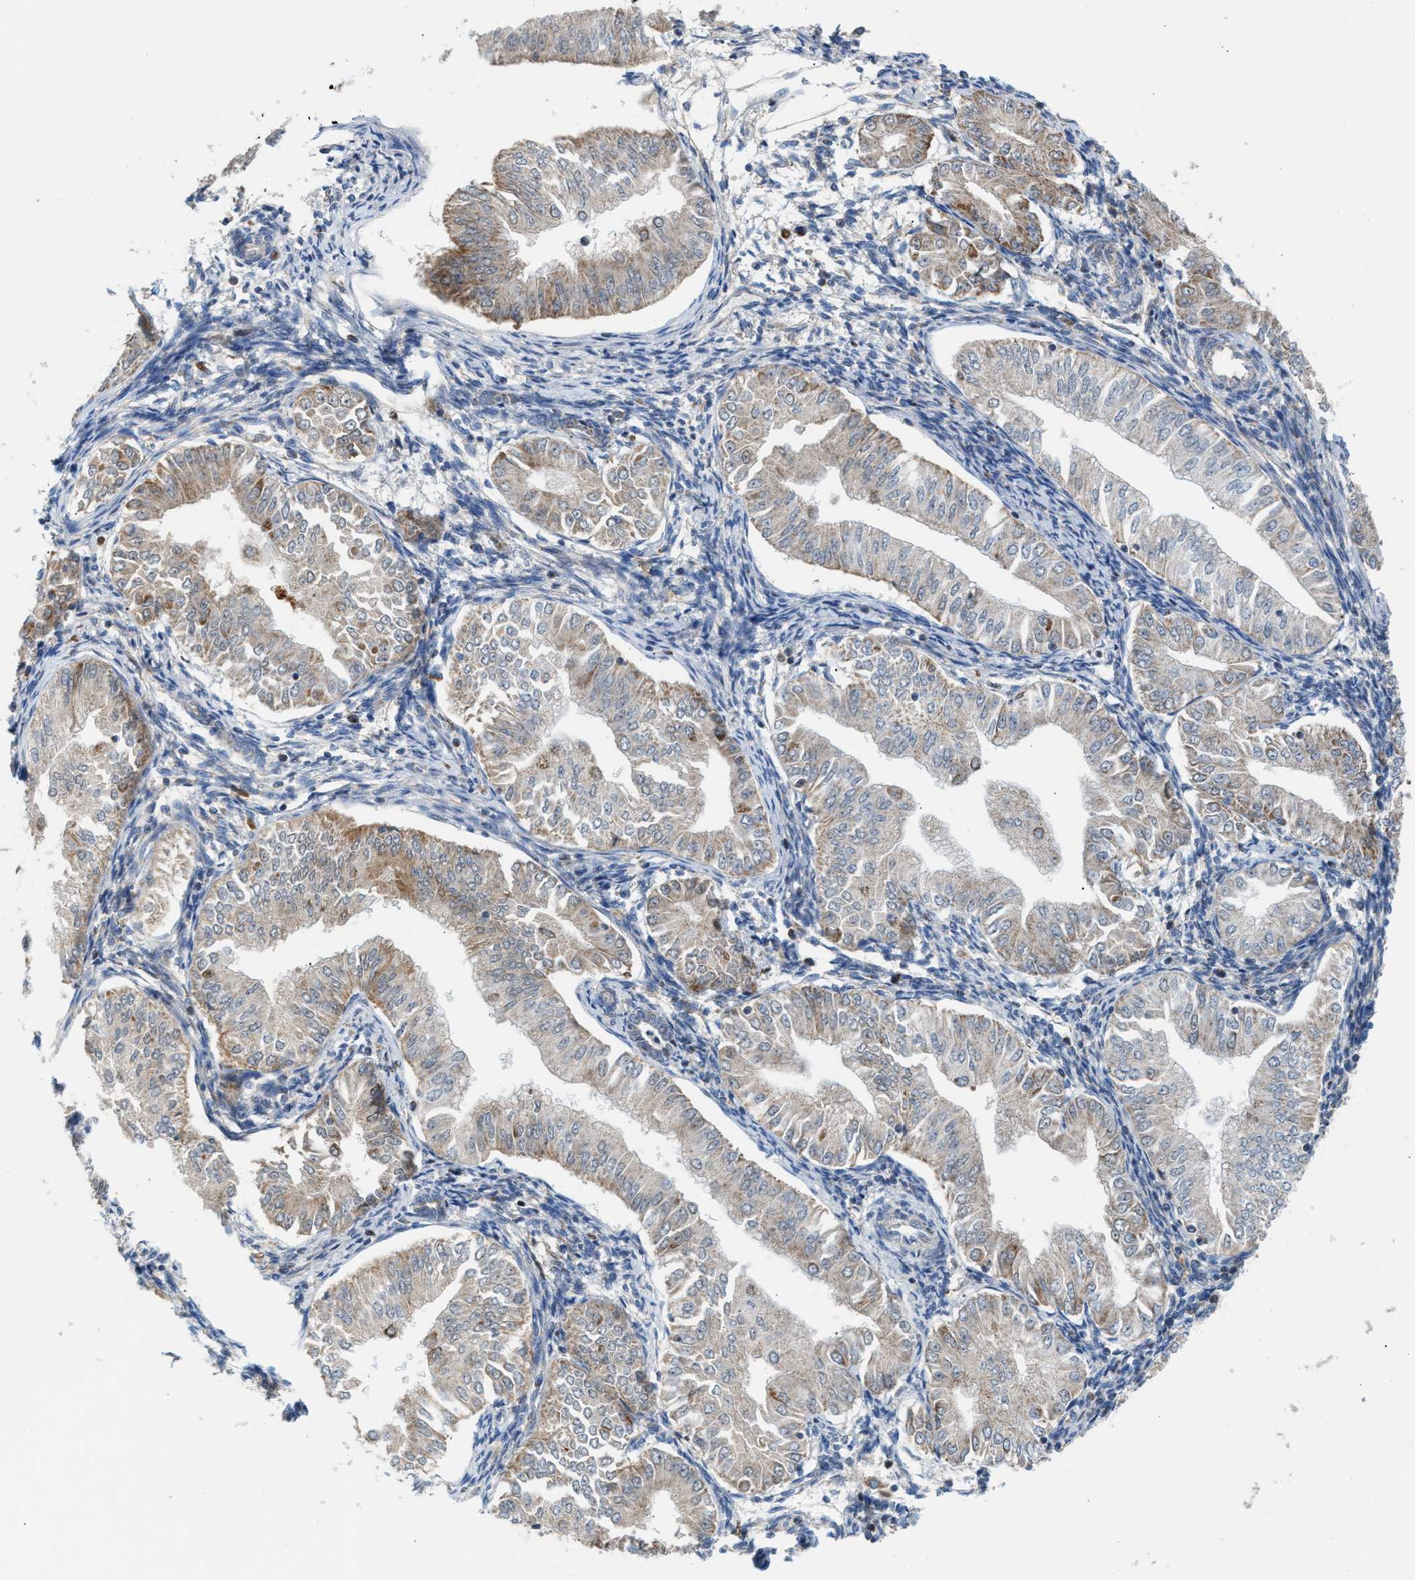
{"staining": {"intensity": "moderate", "quantity": "25%-75%", "location": "cytoplasmic/membranous"}, "tissue": "endometrial cancer", "cell_type": "Tumor cells", "image_type": "cancer", "snomed": [{"axis": "morphology", "description": "Normal tissue, NOS"}, {"axis": "morphology", "description": "Adenocarcinoma, NOS"}, {"axis": "topography", "description": "Endometrium"}], "caption": "This micrograph demonstrates immunohistochemistry staining of endometrial cancer (adenocarcinoma), with medium moderate cytoplasmic/membranous positivity in about 25%-75% of tumor cells.", "gene": "PMPCA", "patient": {"sex": "female", "age": 53}}